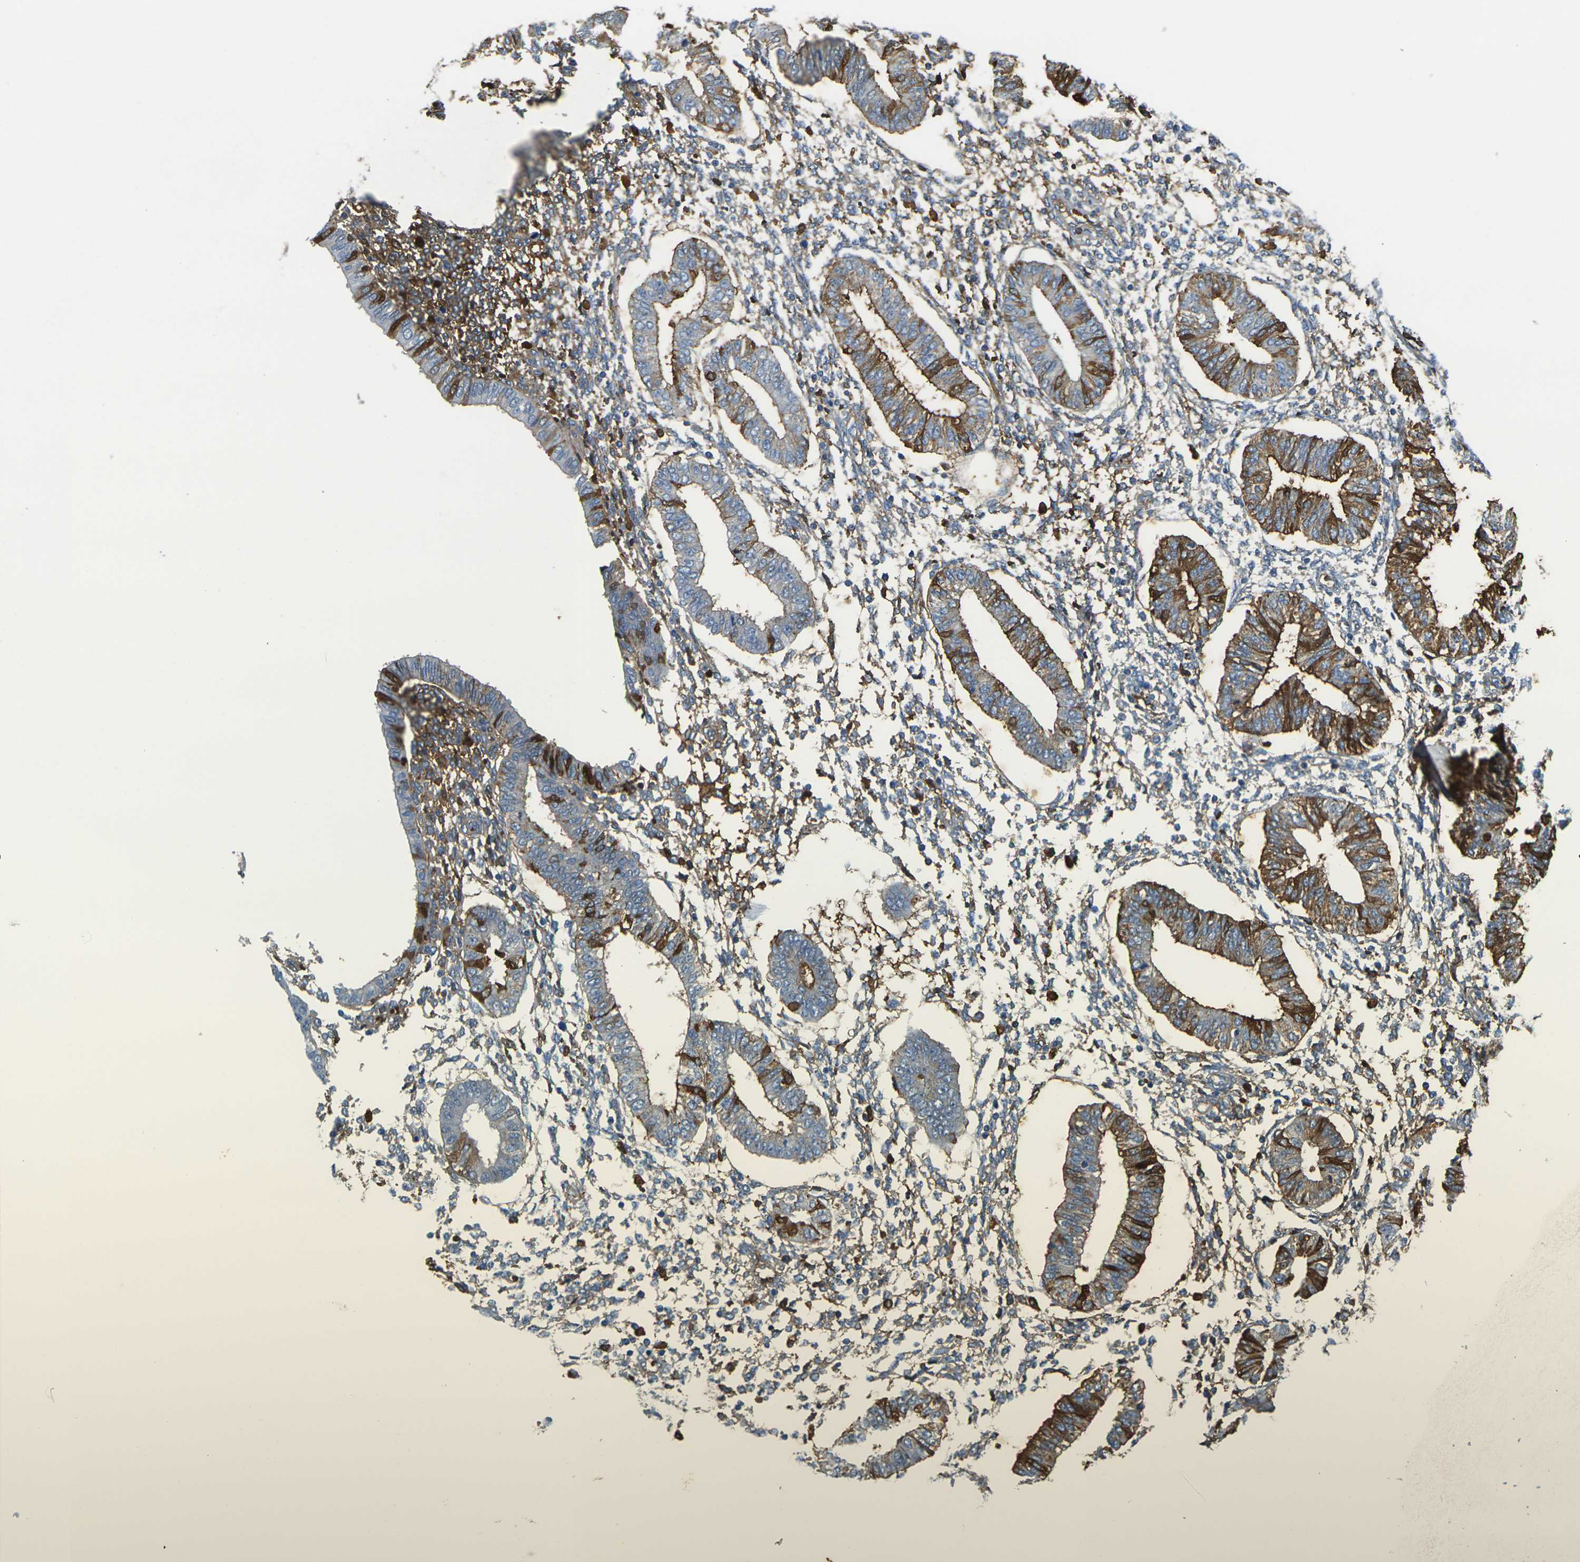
{"staining": {"intensity": "moderate", "quantity": "25%-75%", "location": "cytoplasmic/membranous"}, "tissue": "endometrium", "cell_type": "Cells in endometrial stroma", "image_type": "normal", "snomed": [{"axis": "morphology", "description": "Normal tissue, NOS"}, {"axis": "topography", "description": "Endometrium"}], "caption": "Cells in endometrial stroma demonstrate medium levels of moderate cytoplasmic/membranous expression in approximately 25%-75% of cells in normal human endometrium.", "gene": "PLCD1", "patient": {"sex": "female", "age": 50}}